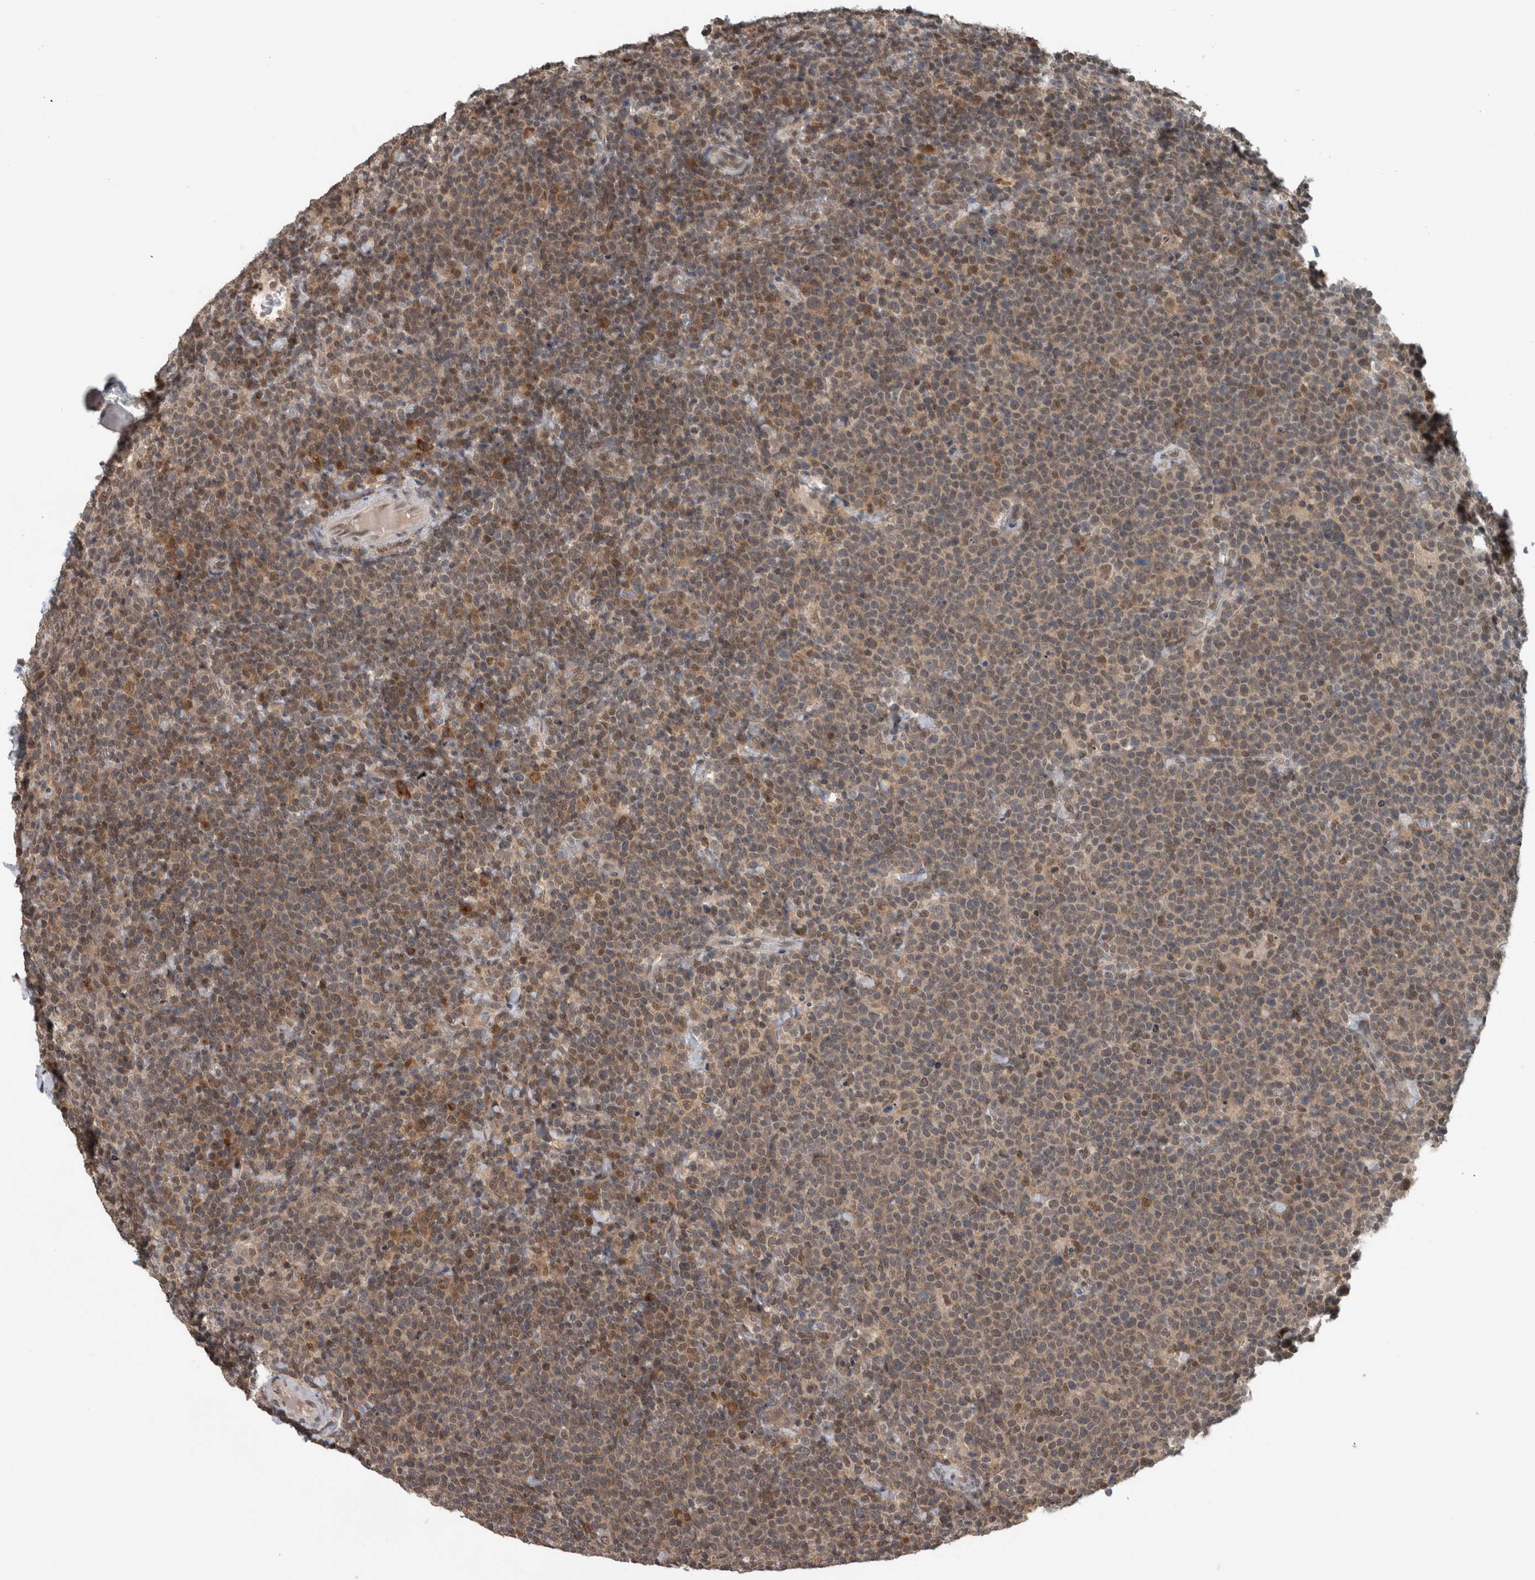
{"staining": {"intensity": "weak", "quantity": "25%-75%", "location": "cytoplasmic/membranous"}, "tissue": "lymphoma", "cell_type": "Tumor cells", "image_type": "cancer", "snomed": [{"axis": "morphology", "description": "Malignant lymphoma, non-Hodgkin's type, High grade"}, {"axis": "topography", "description": "Lymph node"}], "caption": "High-magnification brightfield microscopy of malignant lymphoma, non-Hodgkin's type (high-grade) stained with DAB (brown) and counterstained with hematoxylin (blue). tumor cells exhibit weak cytoplasmic/membranous expression is present in about25%-75% of cells.", "gene": "SPAG7", "patient": {"sex": "male", "age": 61}}